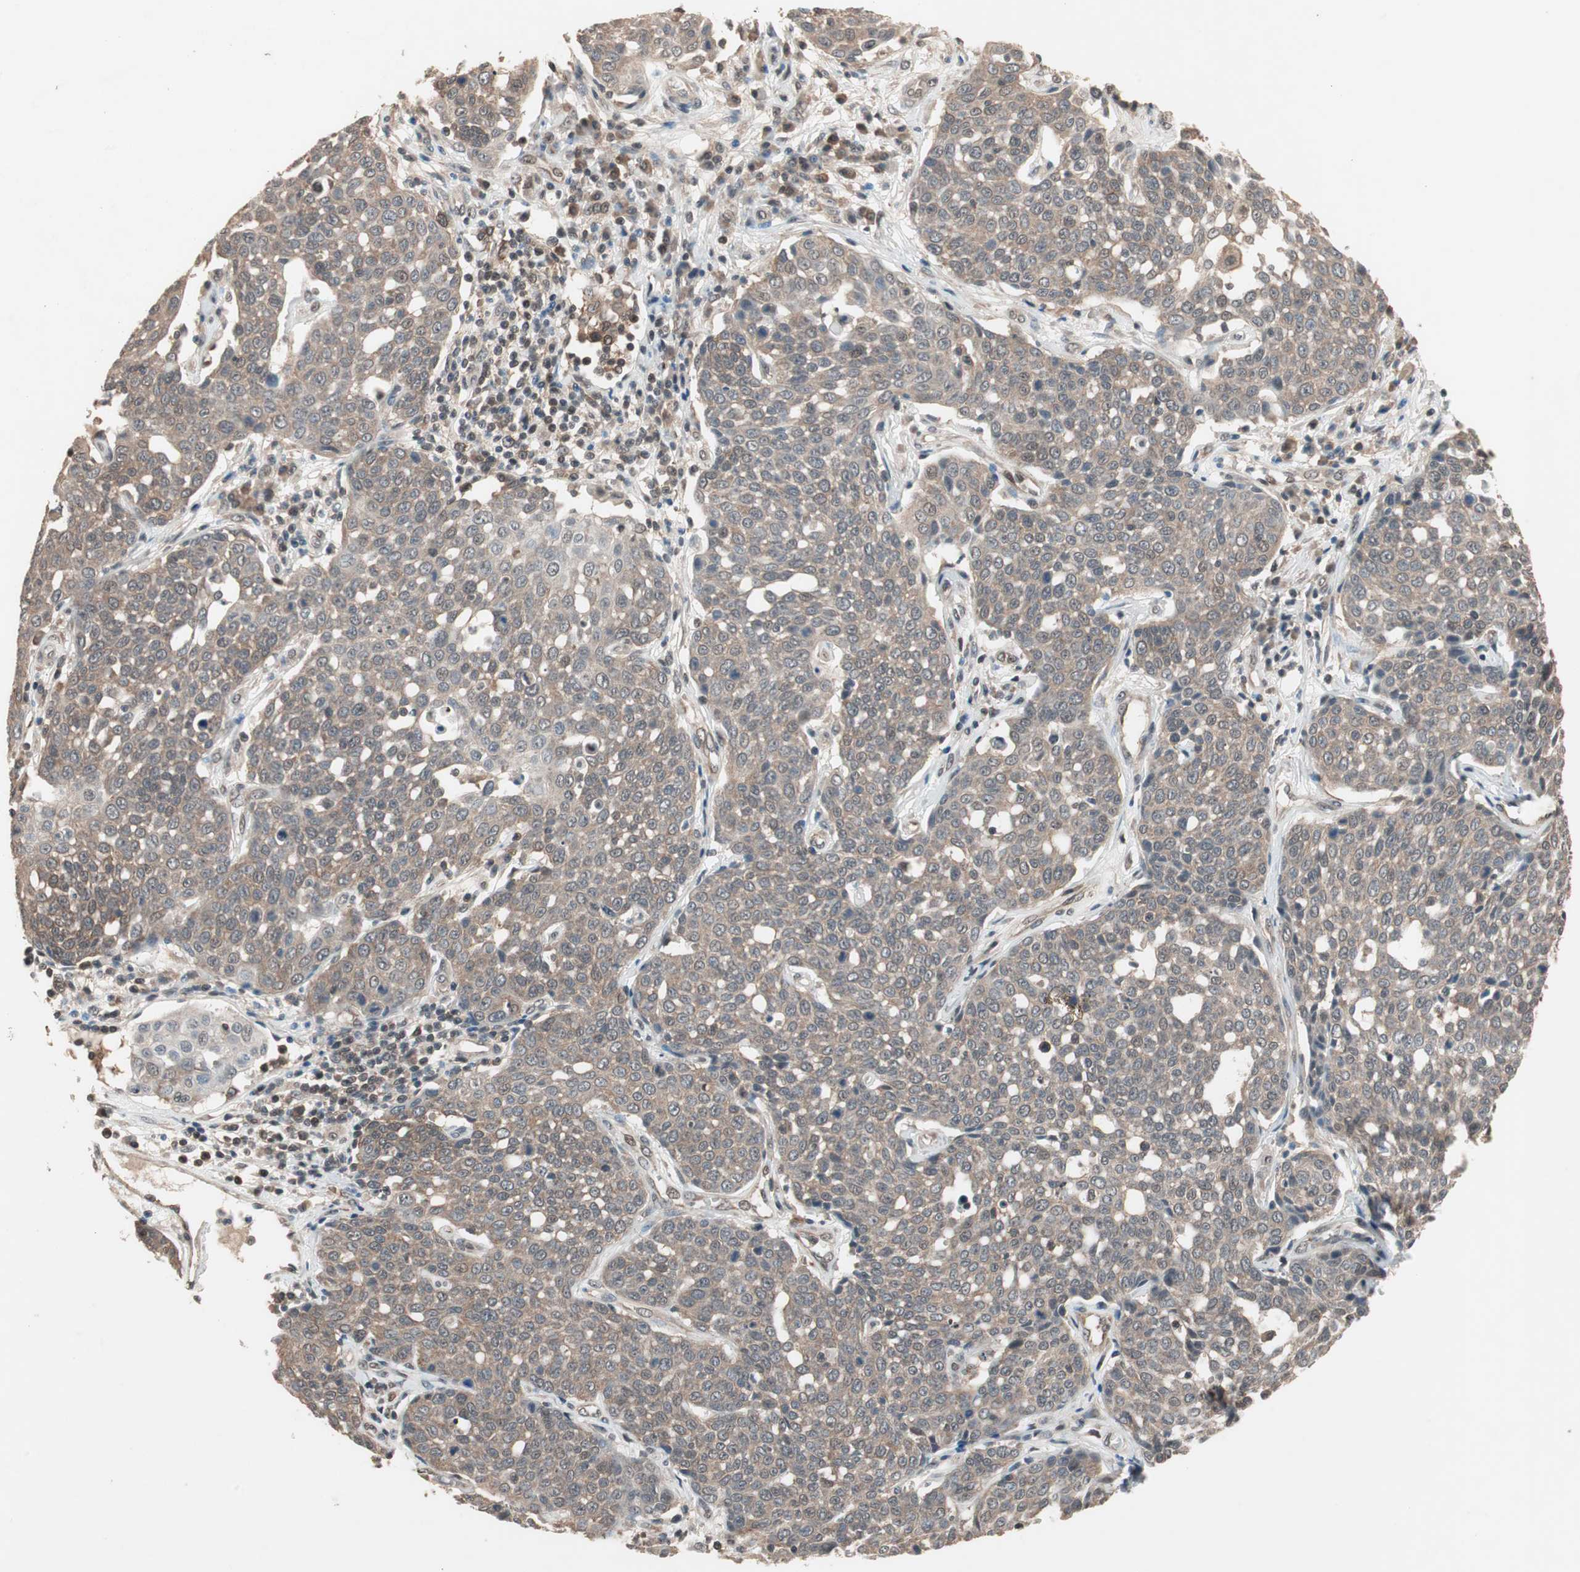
{"staining": {"intensity": "moderate", "quantity": ">75%", "location": "cytoplasmic/membranous"}, "tissue": "cervical cancer", "cell_type": "Tumor cells", "image_type": "cancer", "snomed": [{"axis": "morphology", "description": "Squamous cell carcinoma, NOS"}, {"axis": "topography", "description": "Cervix"}], "caption": "IHC image of neoplastic tissue: human cervical cancer stained using immunohistochemistry reveals medium levels of moderate protein expression localized specifically in the cytoplasmic/membranous of tumor cells, appearing as a cytoplasmic/membranous brown color.", "gene": "GART", "patient": {"sex": "female", "age": 34}}